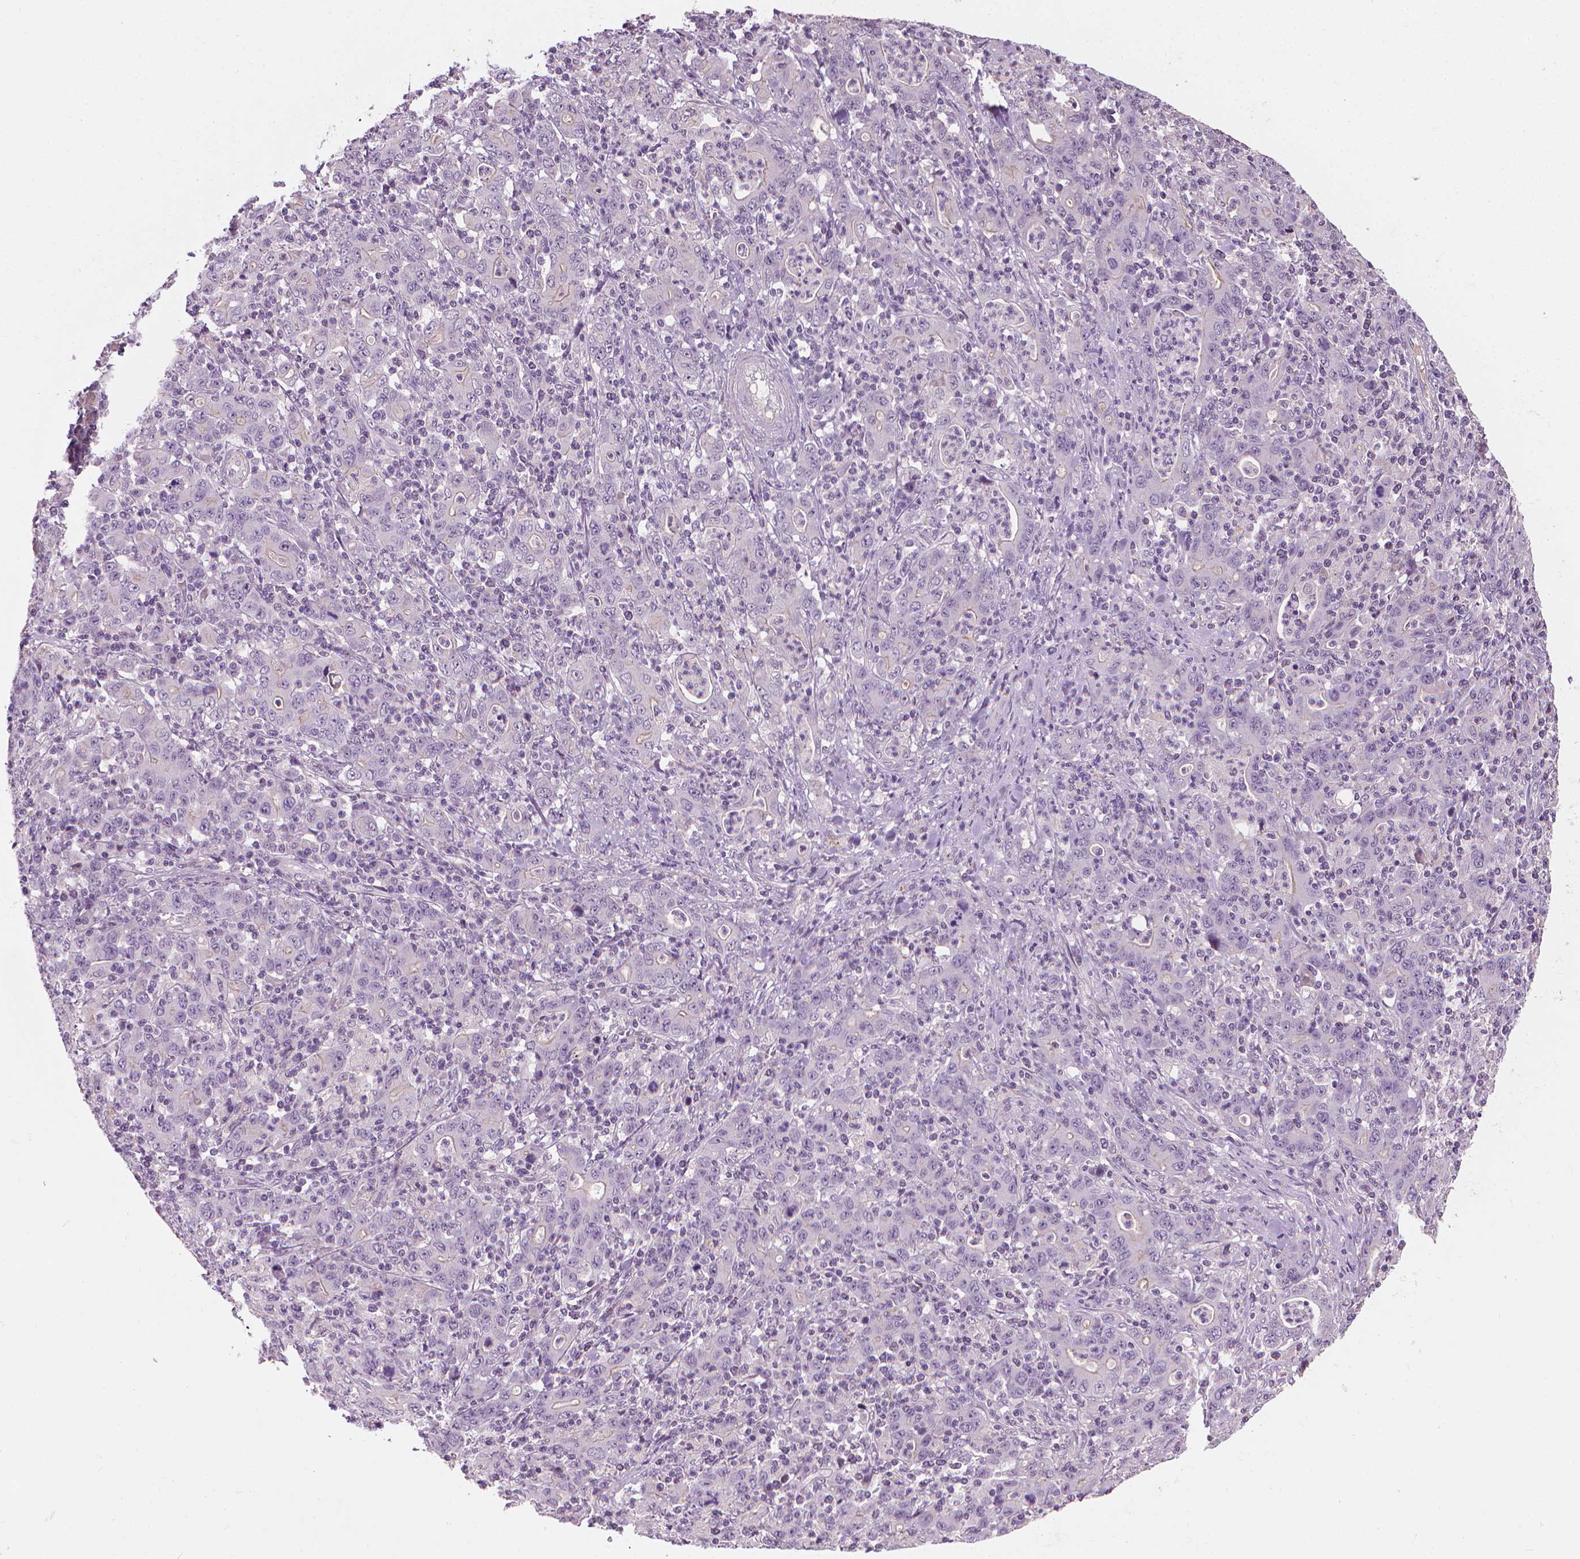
{"staining": {"intensity": "negative", "quantity": "none", "location": "none"}, "tissue": "stomach cancer", "cell_type": "Tumor cells", "image_type": "cancer", "snomed": [{"axis": "morphology", "description": "Adenocarcinoma, NOS"}, {"axis": "topography", "description": "Stomach, upper"}], "caption": "Immunohistochemistry micrograph of stomach adenocarcinoma stained for a protein (brown), which displays no expression in tumor cells. (DAB (3,3'-diaminobenzidine) immunohistochemistry (IHC) visualized using brightfield microscopy, high magnification).", "gene": "SAXO2", "patient": {"sex": "male", "age": 69}}